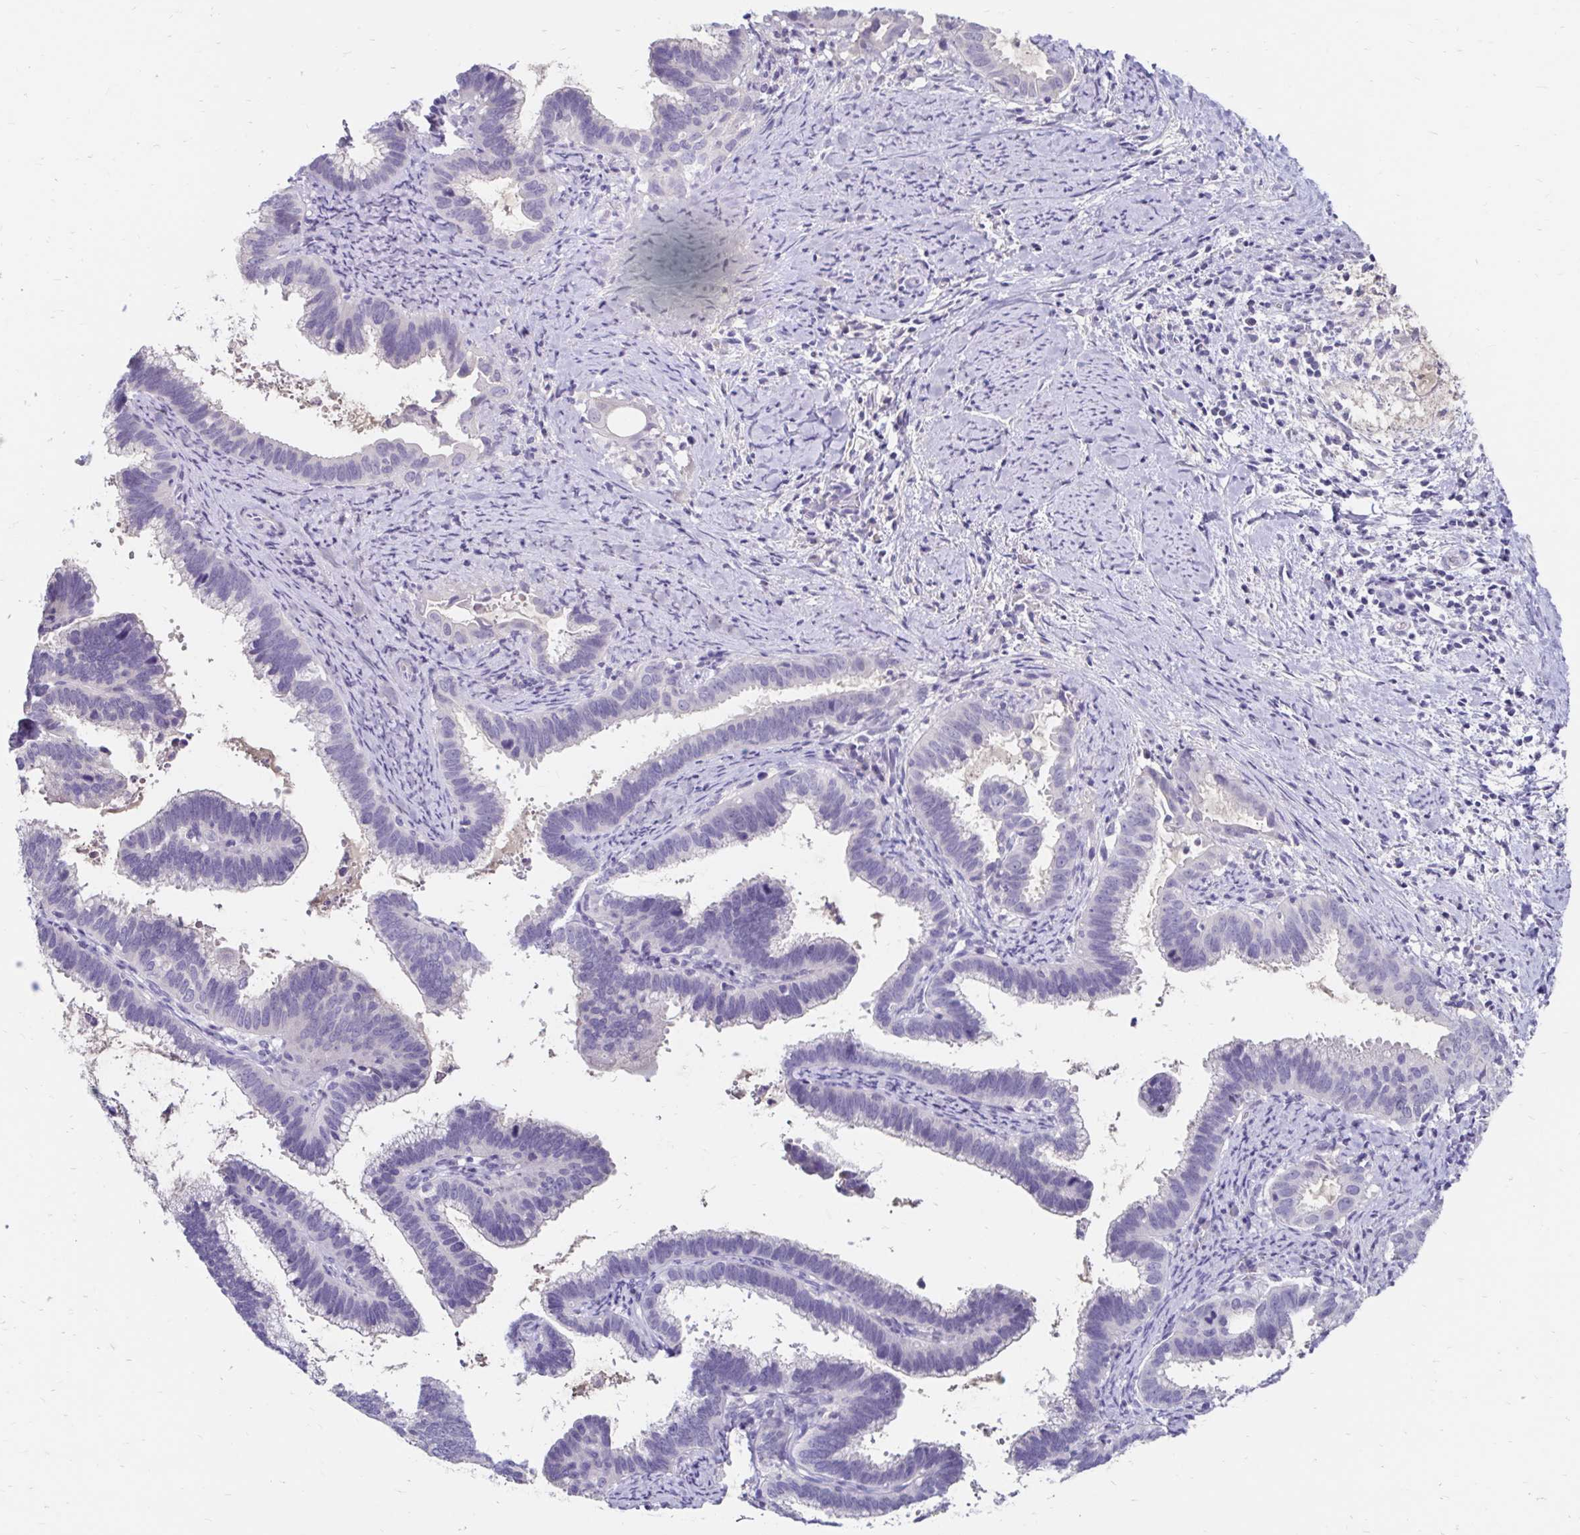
{"staining": {"intensity": "negative", "quantity": "none", "location": "none"}, "tissue": "cervical cancer", "cell_type": "Tumor cells", "image_type": "cancer", "snomed": [{"axis": "morphology", "description": "Adenocarcinoma, NOS"}, {"axis": "topography", "description": "Cervix"}], "caption": "High magnification brightfield microscopy of cervical cancer (adenocarcinoma) stained with DAB (brown) and counterstained with hematoxylin (blue): tumor cells show no significant expression.", "gene": "SCG3", "patient": {"sex": "female", "age": 61}}